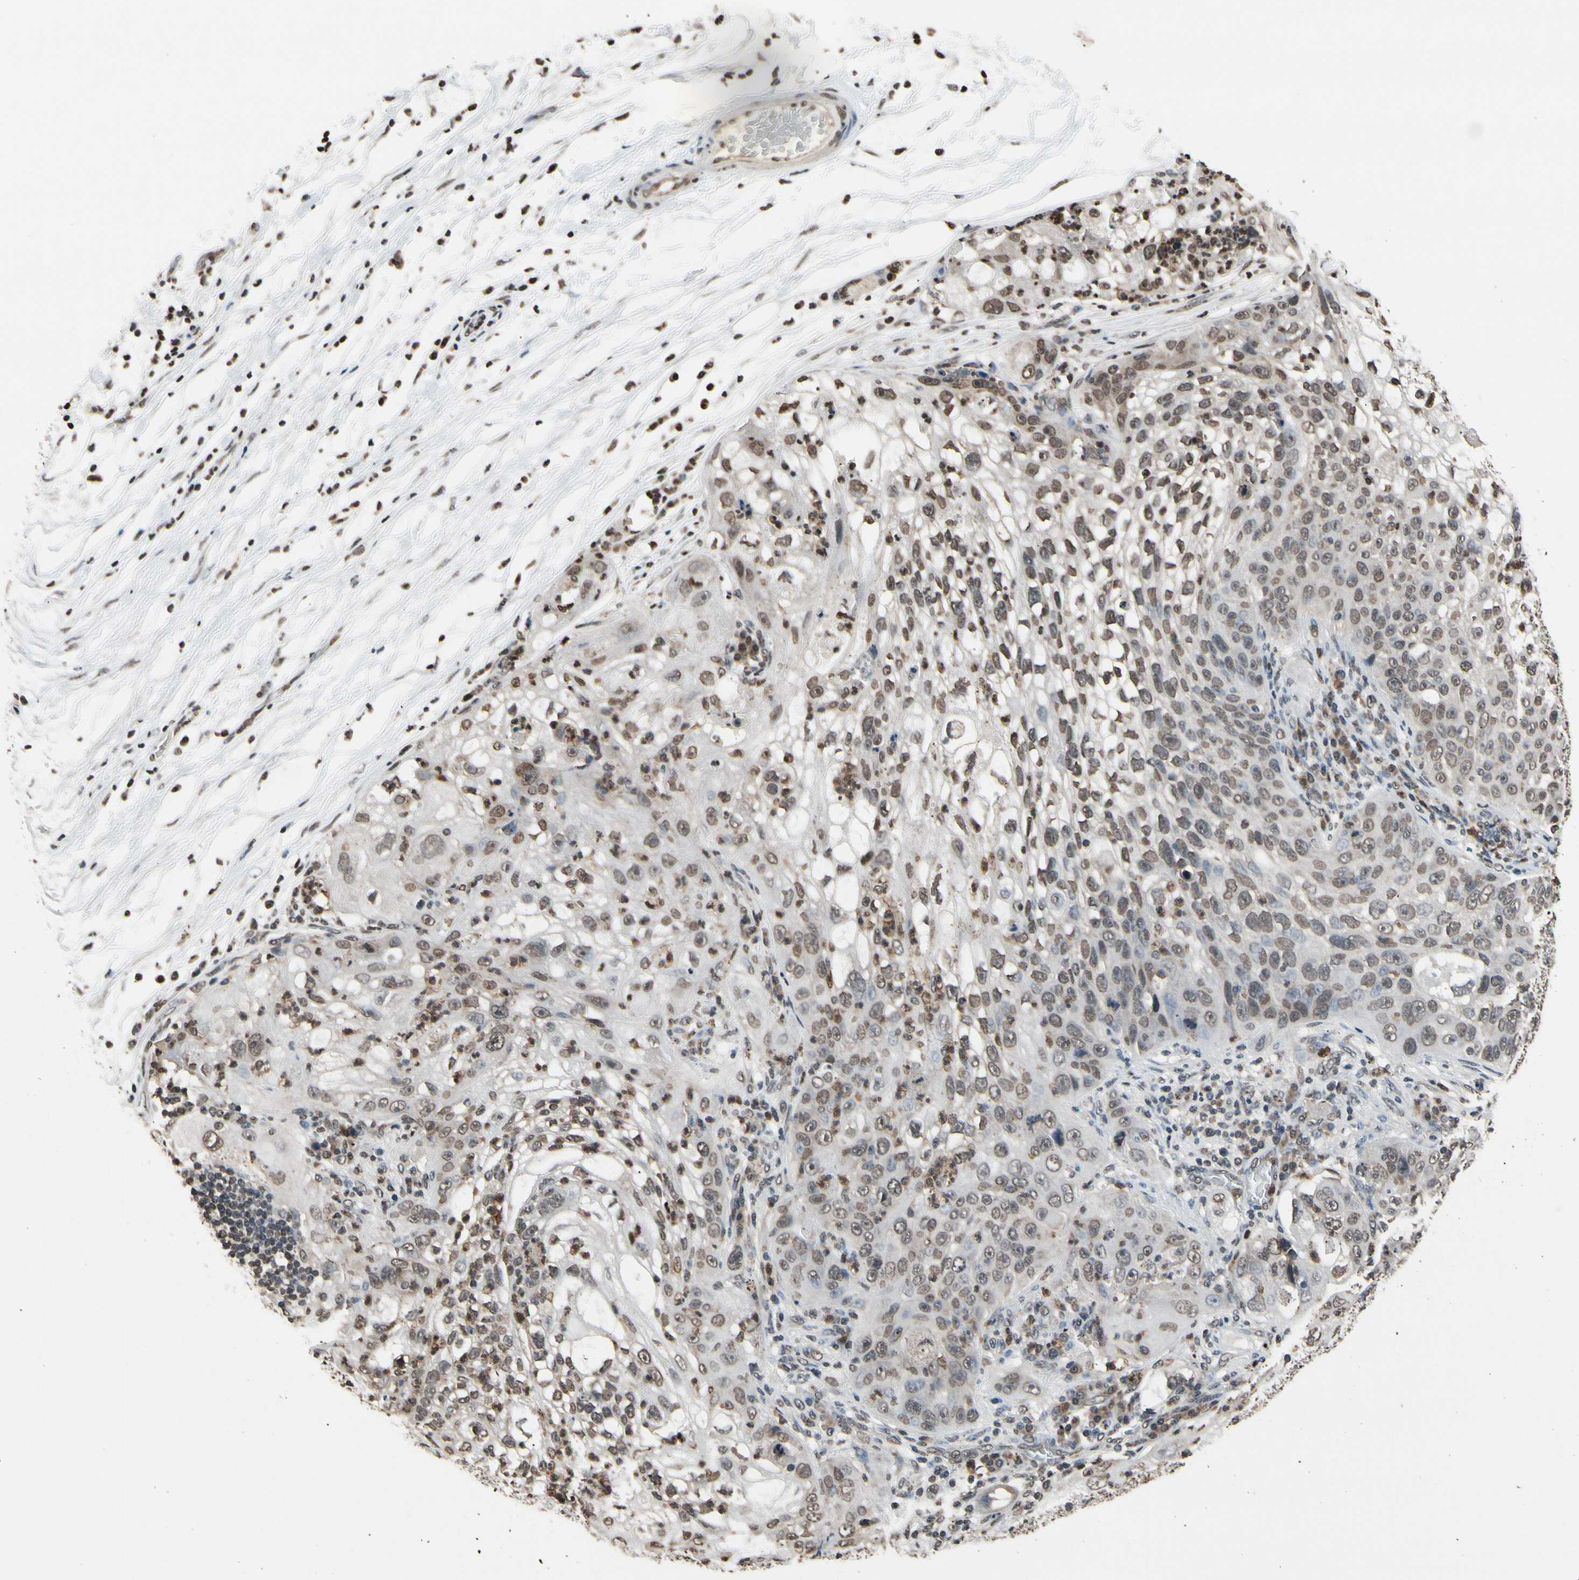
{"staining": {"intensity": "weak", "quantity": "25%-75%", "location": "nuclear"}, "tissue": "lung cancer", "cell_type": "Tumor cells", "image_type": "cancer", "snomed": [{"axis": "morphology", "description": "Inflammation, NOS"}, {"axis": "morphology", "description": "Squamous cell carcinoma, NOS"}, {"axis": "topography", "description": "Lymph node"}, {"axis": "topography", "description": "Soft tissue"}, {"axis": "topography", "description": "Lung"}], "caption": "Human lung cancer stained with a protein marker shows weak staining in tumor cells.", "gene": "HIPK2", "patient": {"sex": "male", "age": 66}}